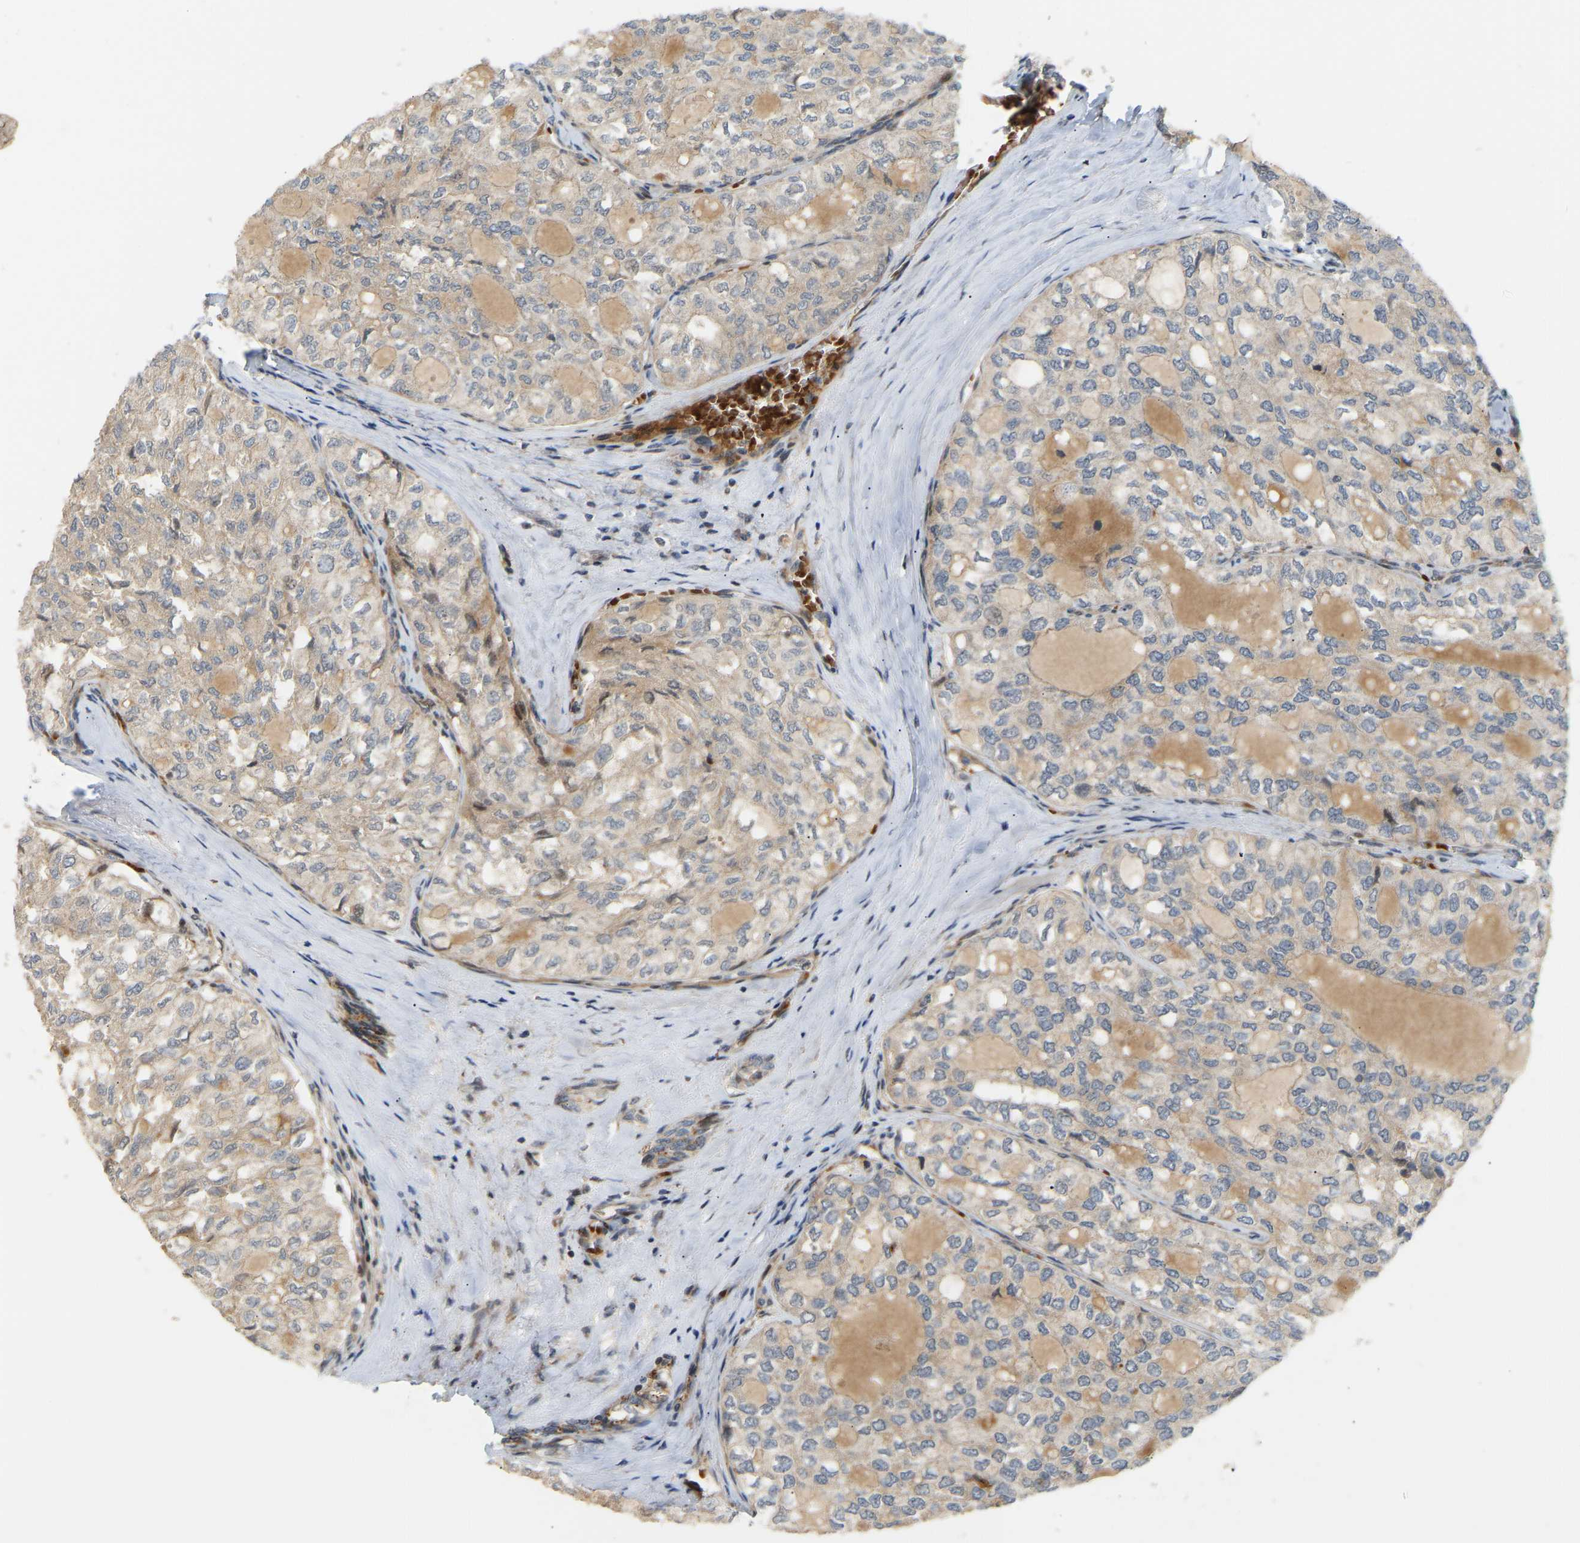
{"staining": {"intensity": "negative", "quantity": "none", "location": "none"}, "tissue": "thyroid cancer", "cell_type": "Tumor cells", "image_type": "cancer", "snomed": [{"axis": "morphology", "description": "Follicular adenoma carcinoma, NOS"}, {"axis": "topography", "description": "Thyroid gland"}], "caption": "DAB (3,3'-diaminobenzidine) immunohistochemical staining of thyroid cancer (follicular adenoma carcinoma) displays no significant staining in tumor cells.", "gene": "POGLUT2", "patient": {"sex": "male", "age": 75}}